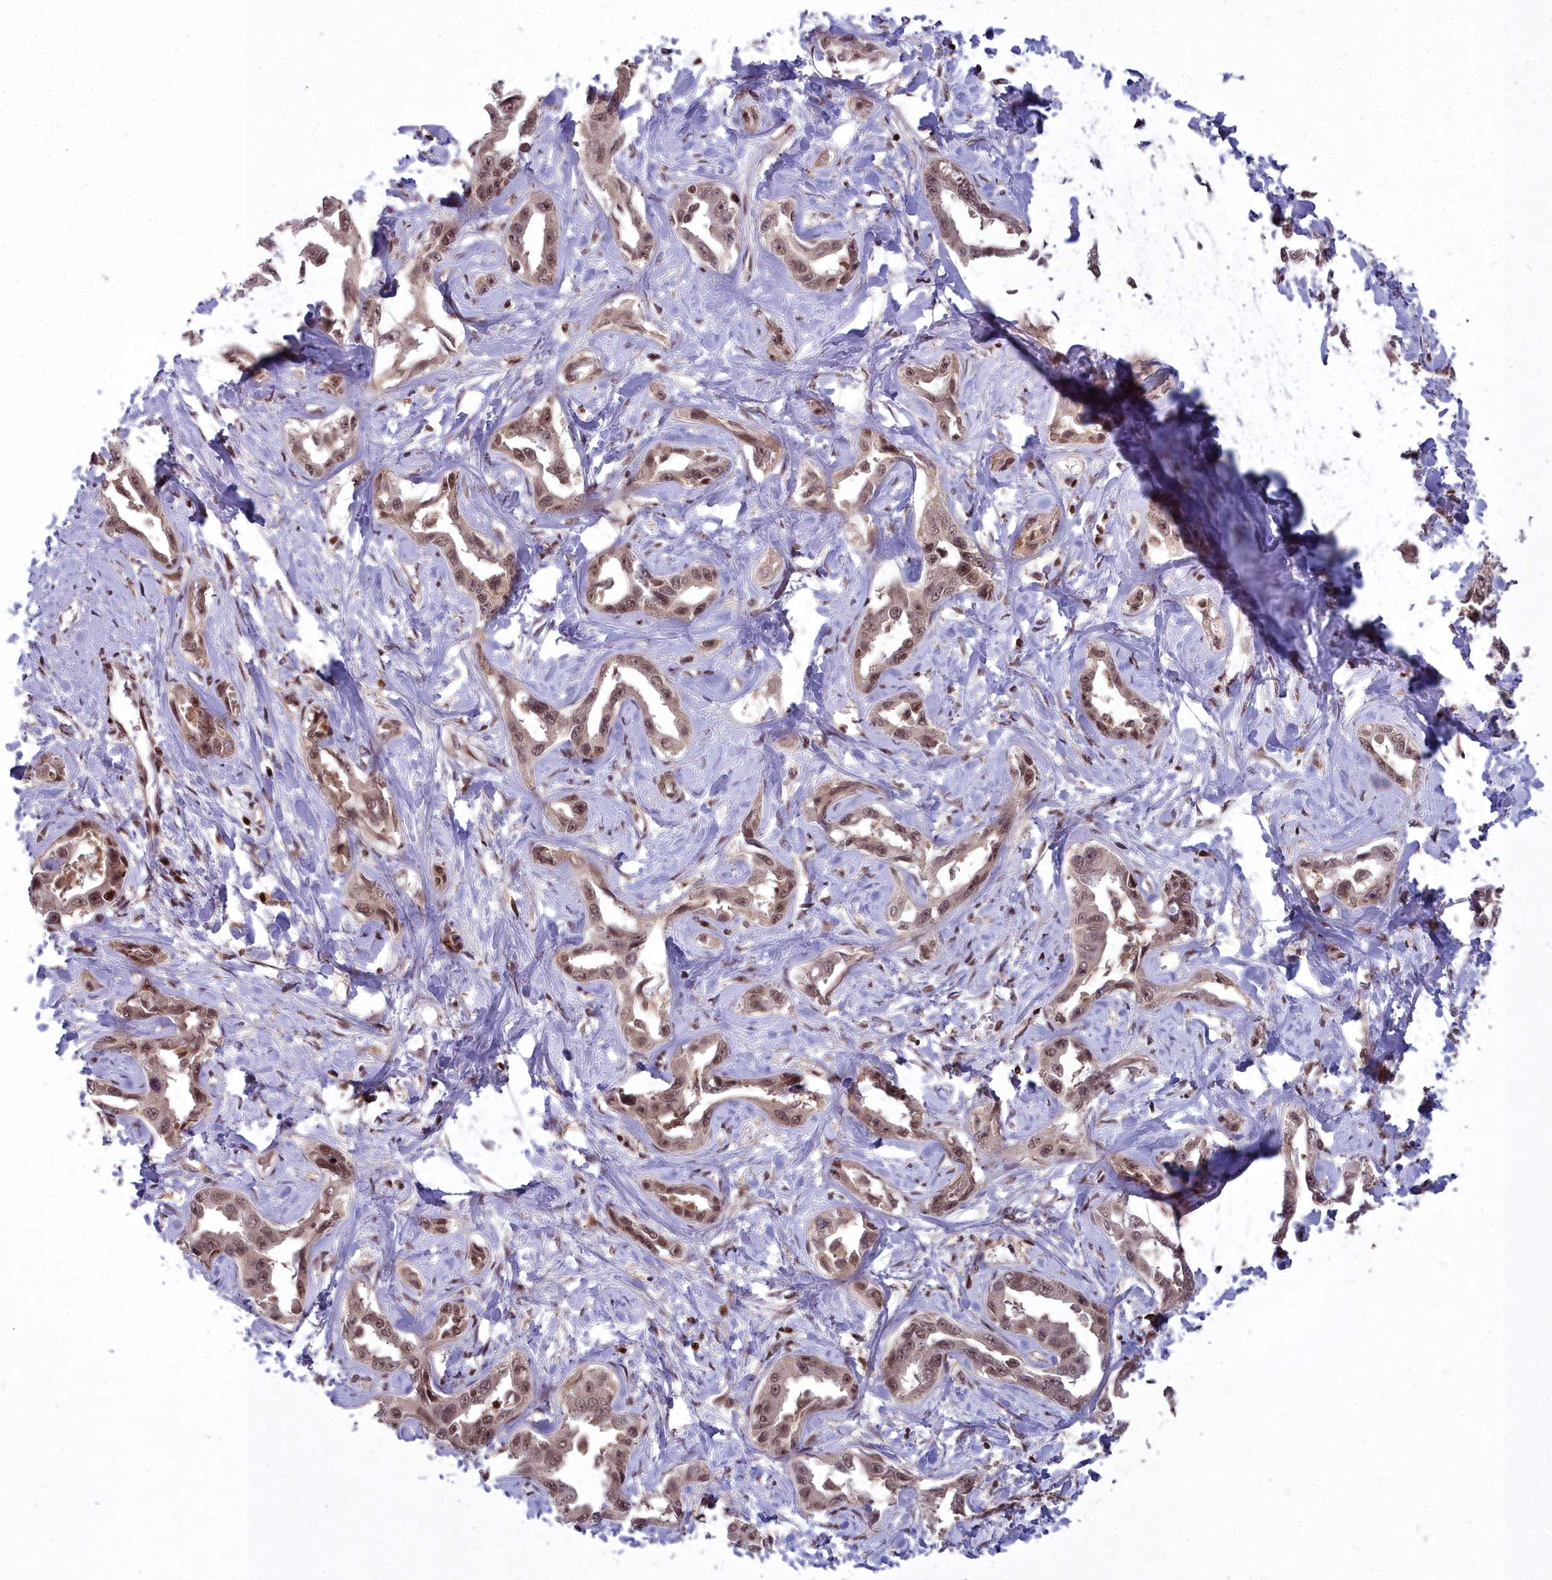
{"staining": {"intensity": "moderate", "quantity": ">75%", "location": "nuclear"}, "tissue": "liver cancer", "cell_type": "Tumor cells", "image_type": "cancer", "snomed": [{"axis": "morphology", "description": "Cholangiocarcinoma"}, {"axis": "topography", "description": "Liver"}], "caption": "Protein analysis of liver cancer tissue shows moderate nuclear staining in approximately >75% of tumor cells.", "gene": "GMEB1", "patient": {"sex": "male", "age": 59}}